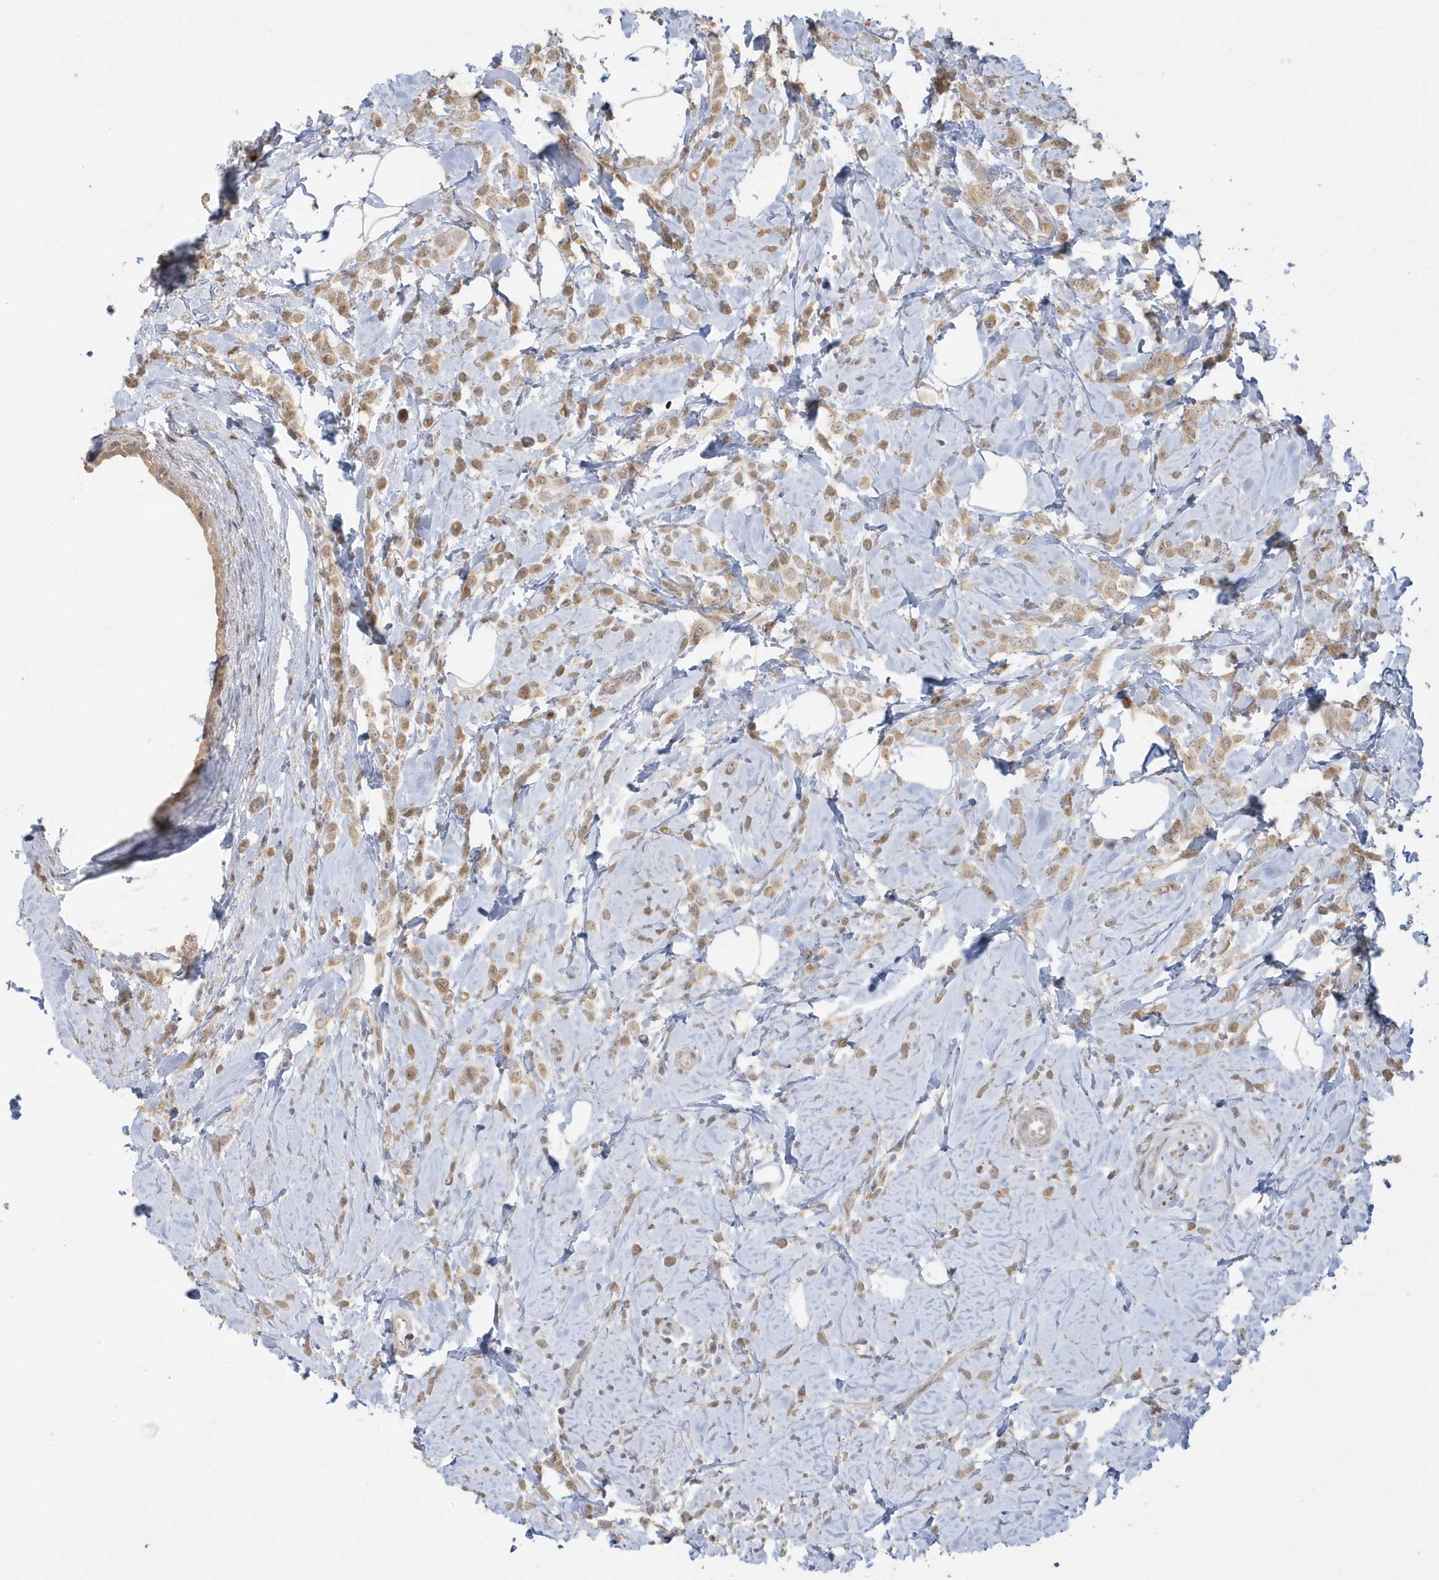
{"staining": {"intensity": "weak", "quantity": ">75%", "location": "cytoplasmic/membranous,nuclear"}, "tissue": "breast cancer", "cell_type": "Tumor cells", "image_type": "cancer", "snomed": [{"axis": "morphology", "description": "Lobular carcinoma"}, {"axis": "topography", "description": "Breast"}], "caption": "A brown stain shows weak cytoplasmic/membranous and nuclear positivity of a protein in breast cancer tumor cells.", "gene": "NAF1", "patient": {"sex": "female", "age": 47}}